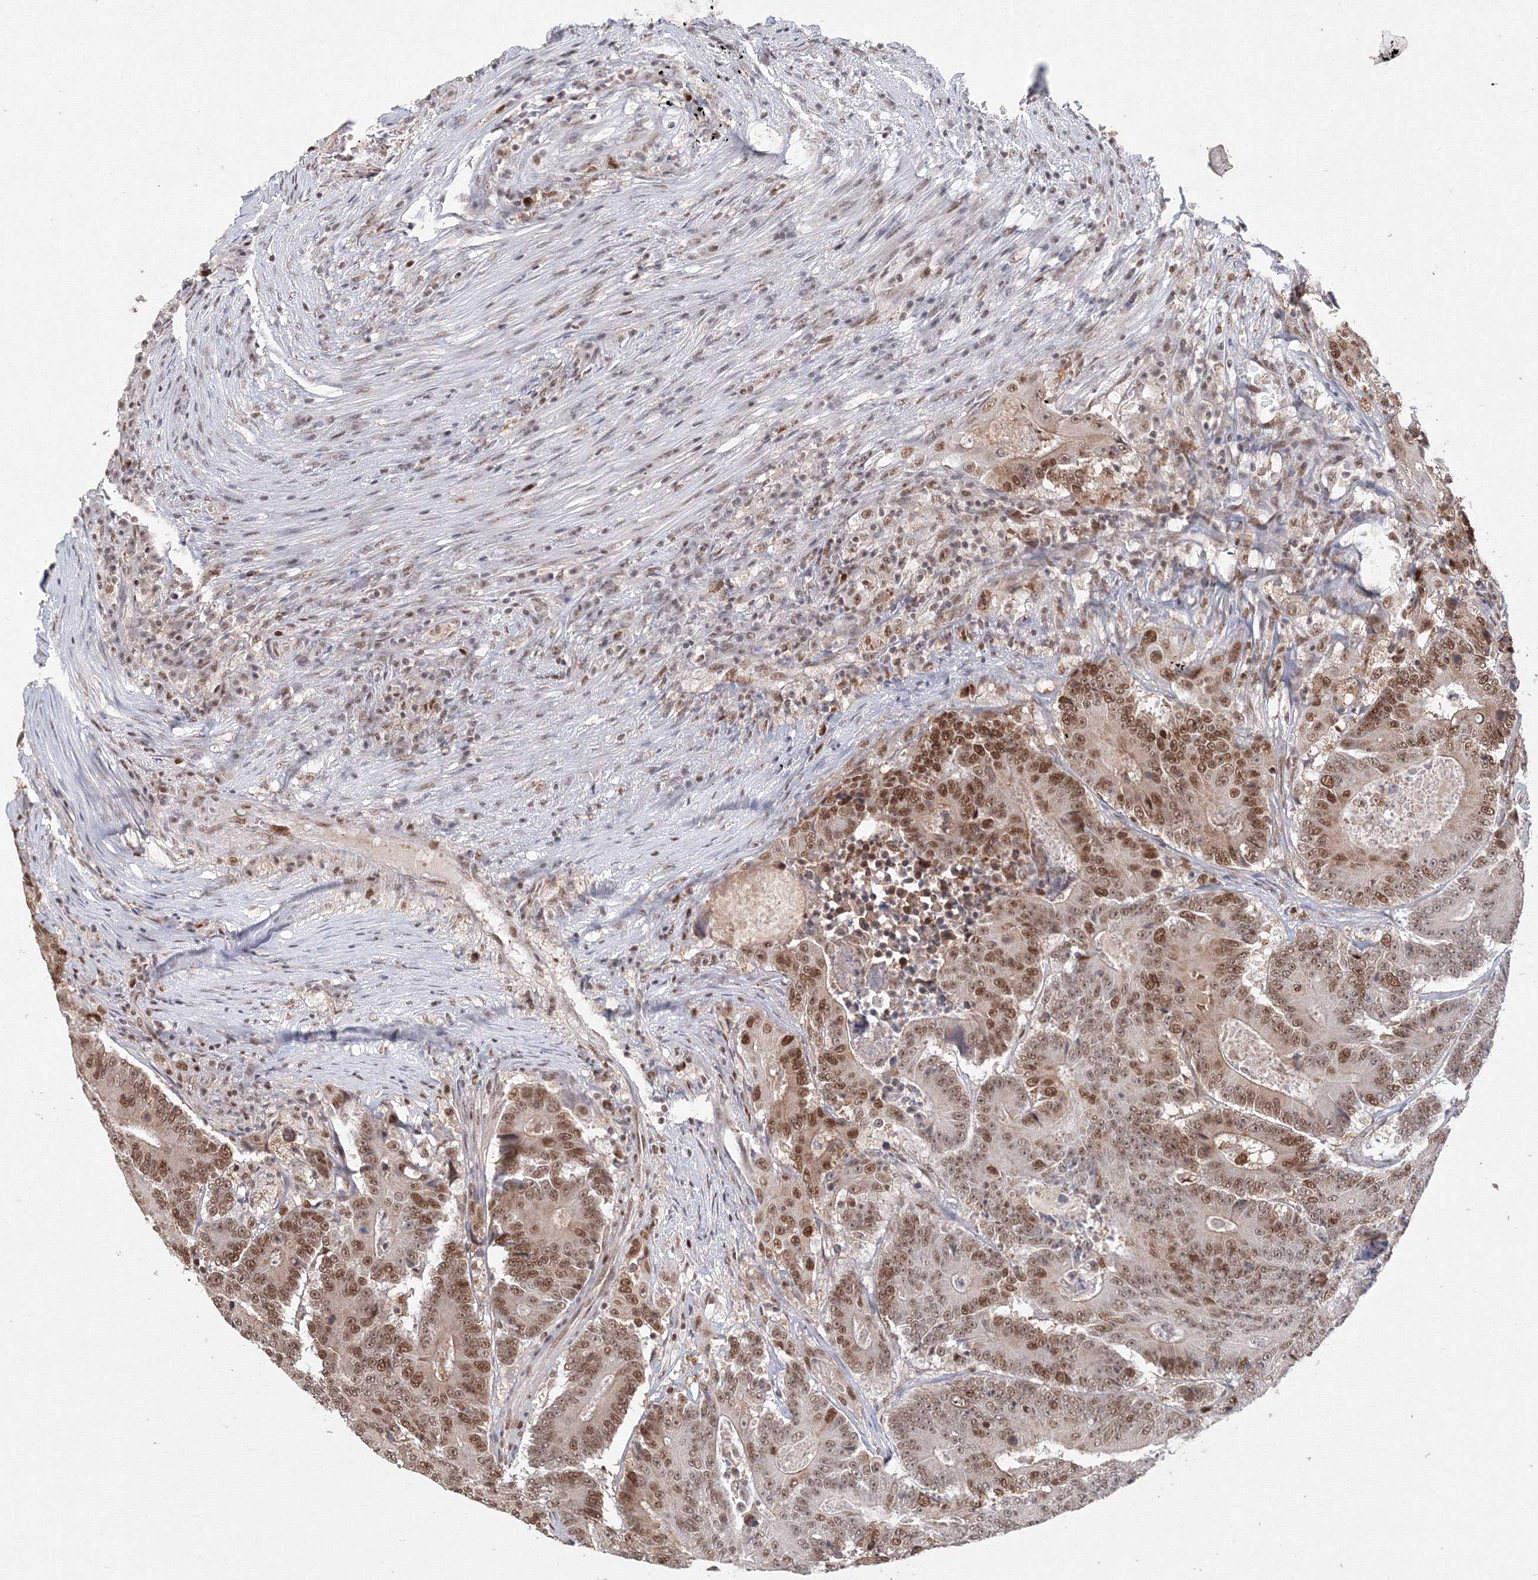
{"staining": {"intensity": "moderate", "quantity": ">75%", "location": "nuclear"}, "tissue": "colorectal cancer", "cell_type": "Tumor cells", "image_type": "cancer", "snomed": [{"axis": "morphology", "description": "Adenocarcinoma, NOS"}, {"axis": "topography", "description": "Colon"}], "caption": "Human colorectal cancer (adenocarcinoma) stained with a brown dye exhibits moderate nuclear positive staining in about >75% of tumor cells.", "gene": "IWS1", "patient": {"sex": "male", "age": 83}}